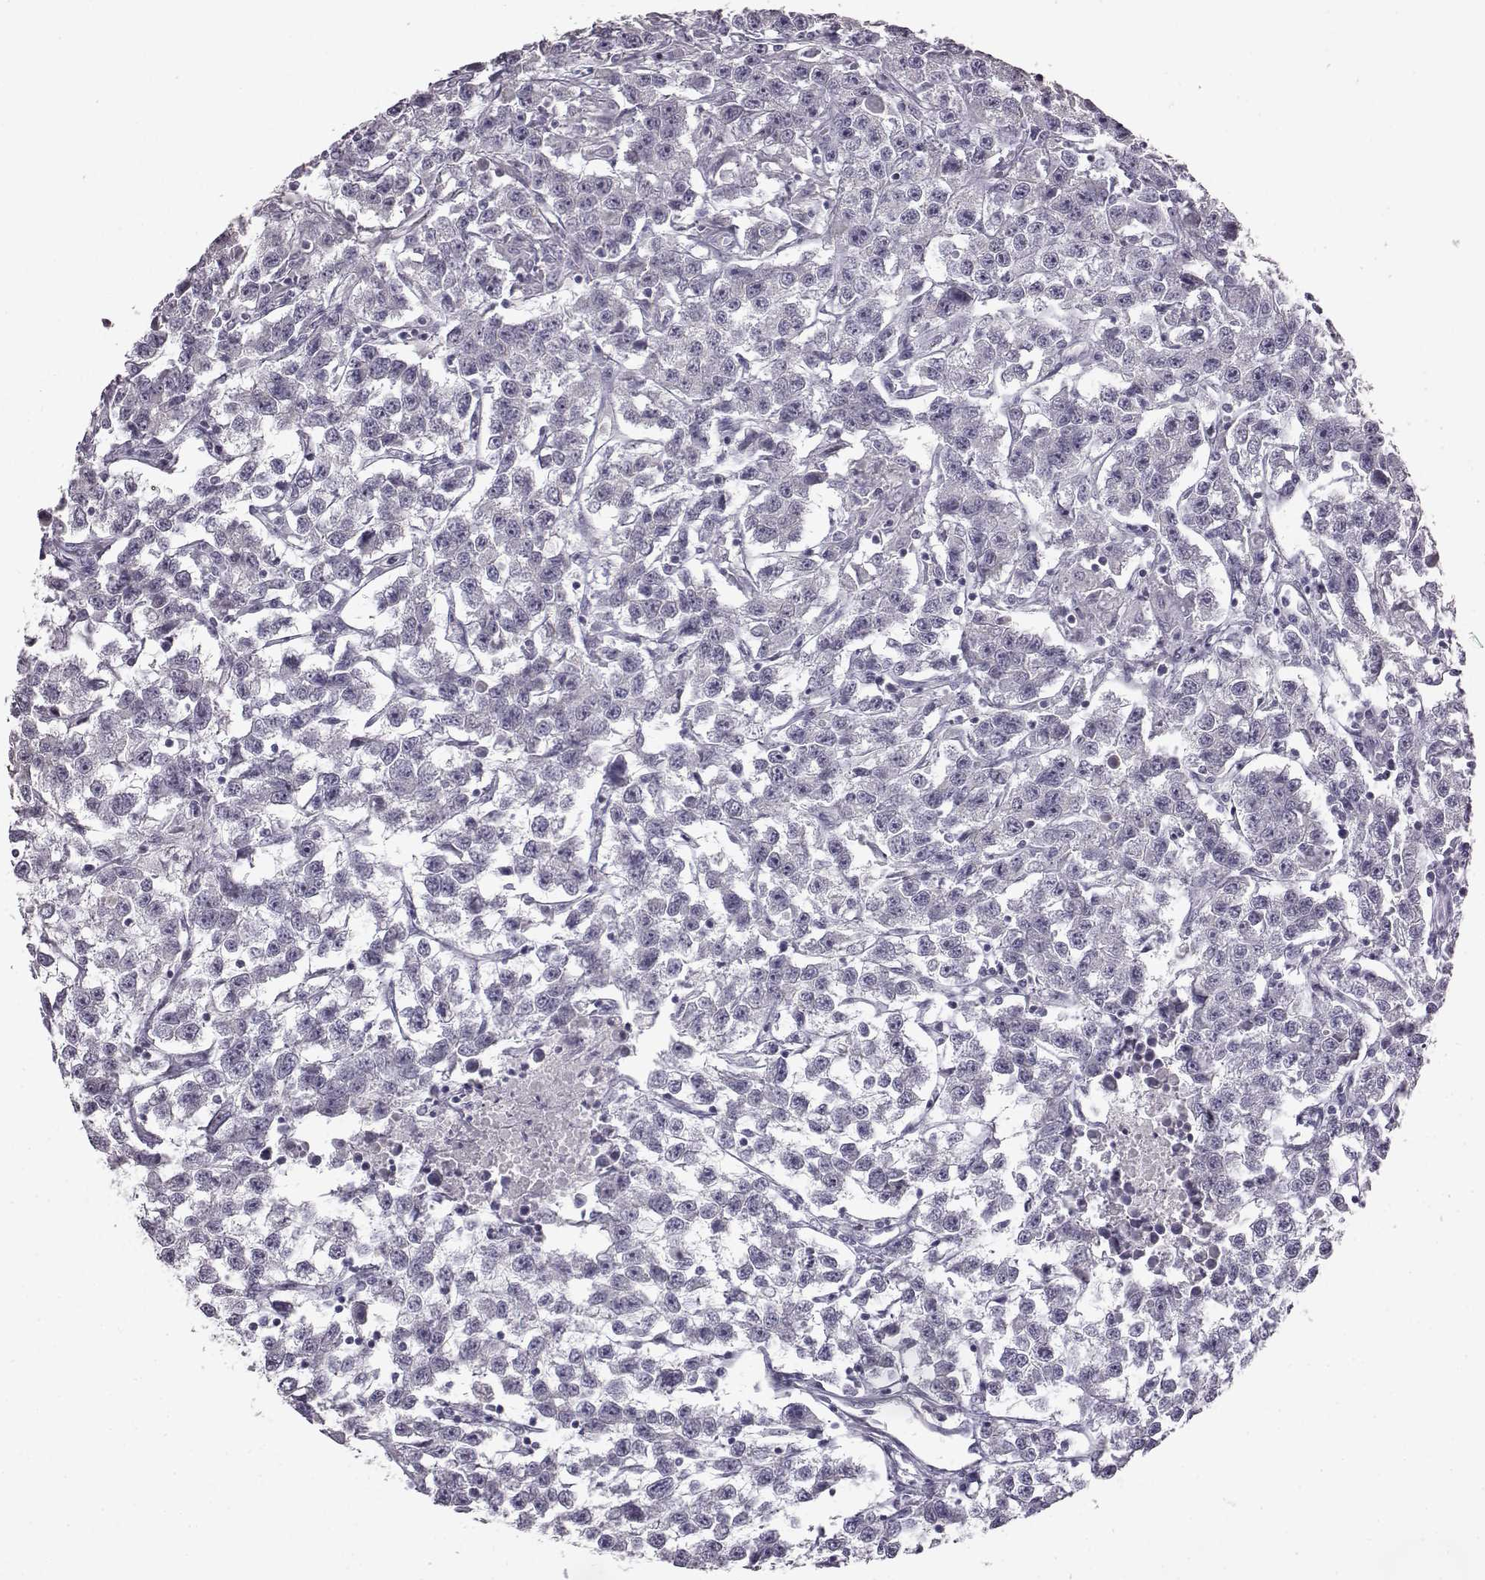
{"staining": {"intensity": "negative", "quantity": "none", "location": "none"}, "tissue": "testis cancer", "cell_type": "Tumor cells", "image_type": "cancer", "snomed": [{"axis": "morphology", "description": "Seminoma, NOS"}, {"axis": "topography", "description": "Testis"}], "caption": "High magnification brightfield microscopy of testis cancer stained with DAB (brown) and counterstained with hematoxylin (blue): tumor cells show no significant expression.", "gene": "ODAD4", "patient": {"sex": "male", "age": 59}}